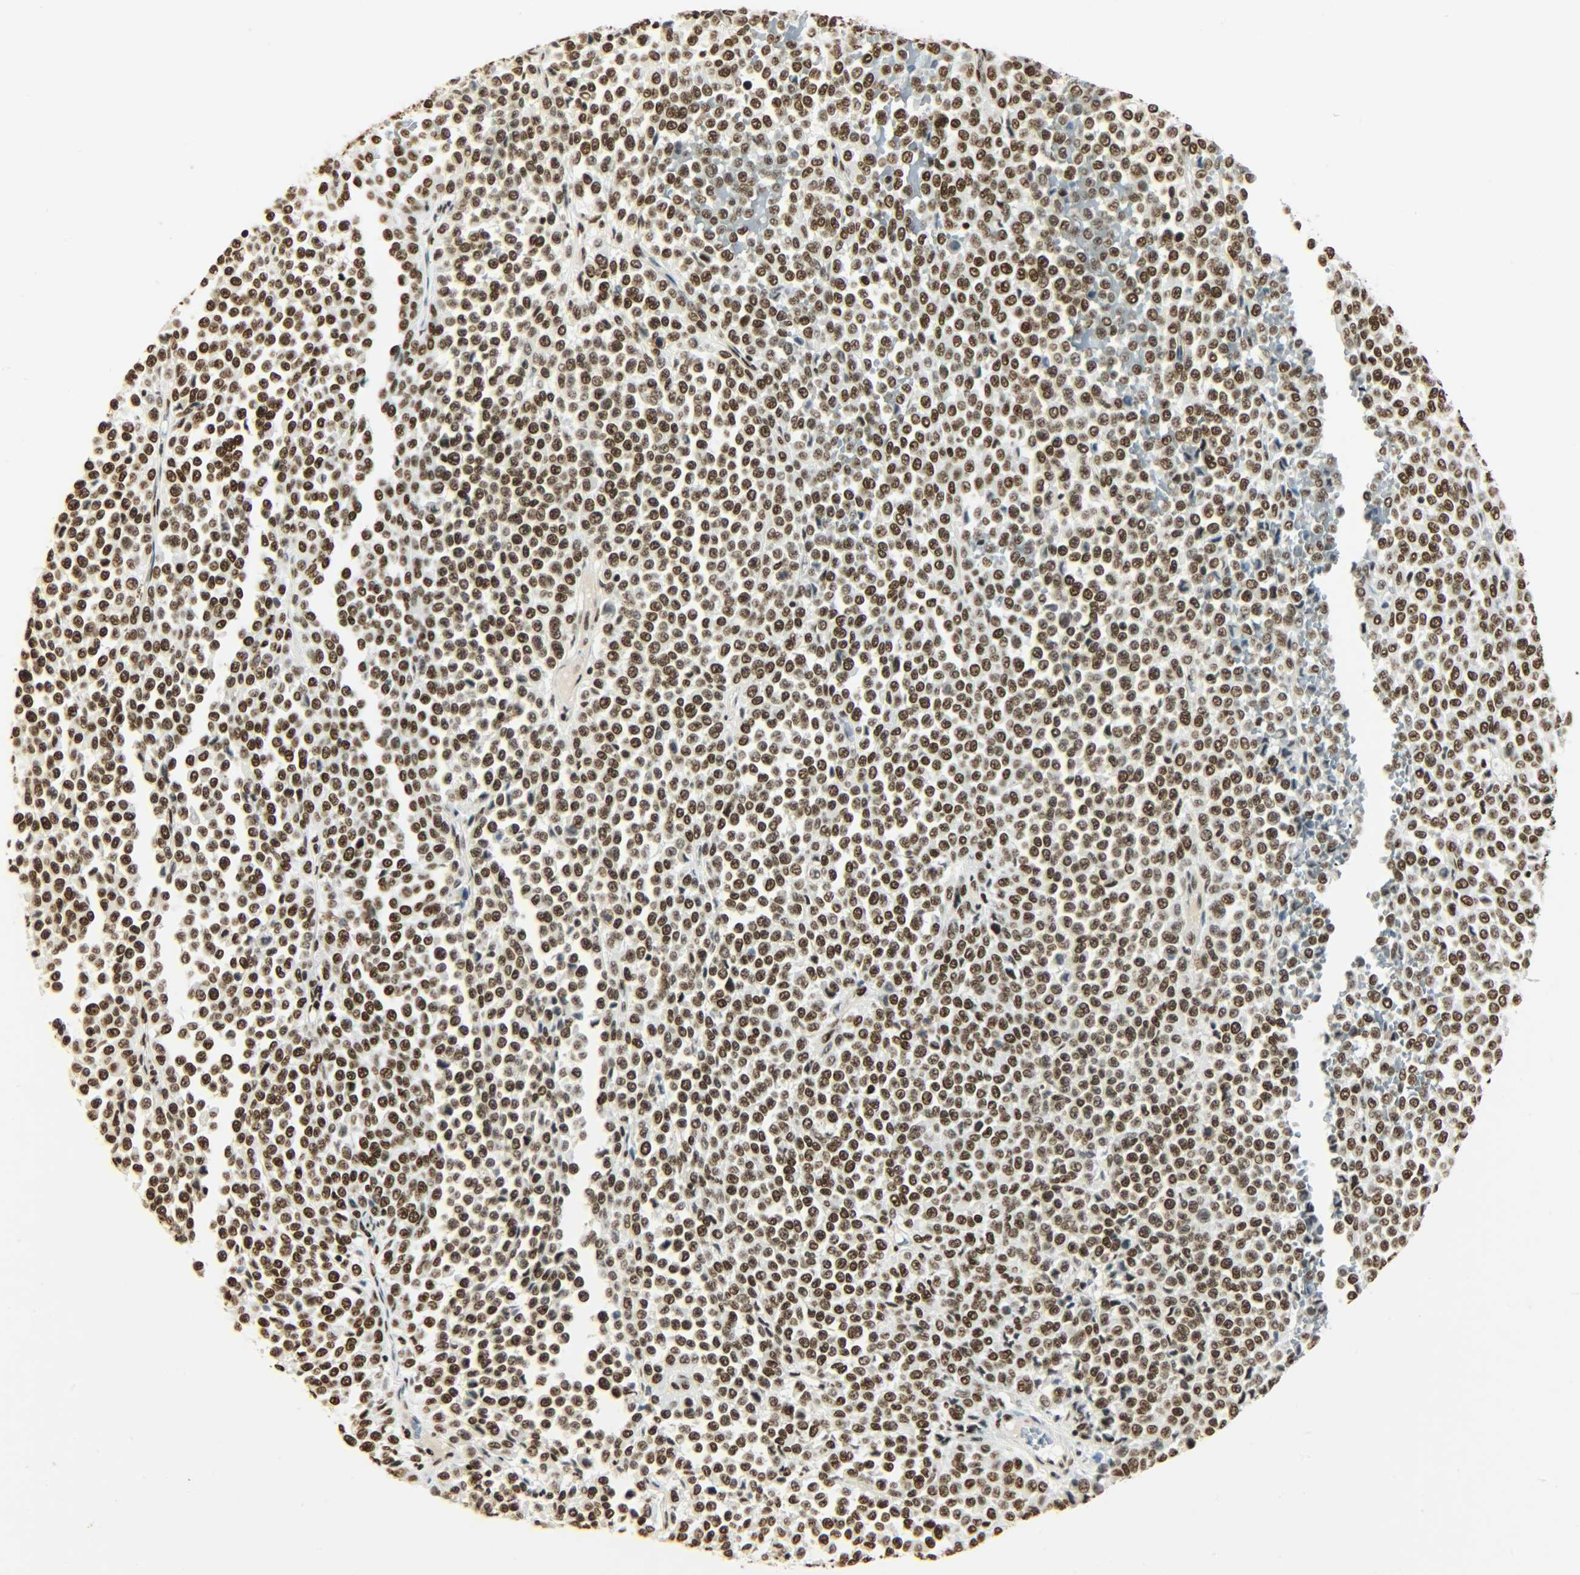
{"staining": {"intensity": "strong", "quantity": ">75%", "location": "nuclear"}, "tissue": "melanoma", "cell_type": "Tumor cells", "image_type": "cancer", "snomed": [{"axis": "morphology", "description": "Malignant melanoma, Metastatic site"}, {"axis": "topography", "description": "Pancreas"}], "caption": "The micrograph demonstrates staining of malignant melanoma (metastatic site), revealing strong nuclear protein positivity (brown color) within tumor cells.", "gene": "KHDRBS1", "patient": {"sex": "female", "age": 30}}